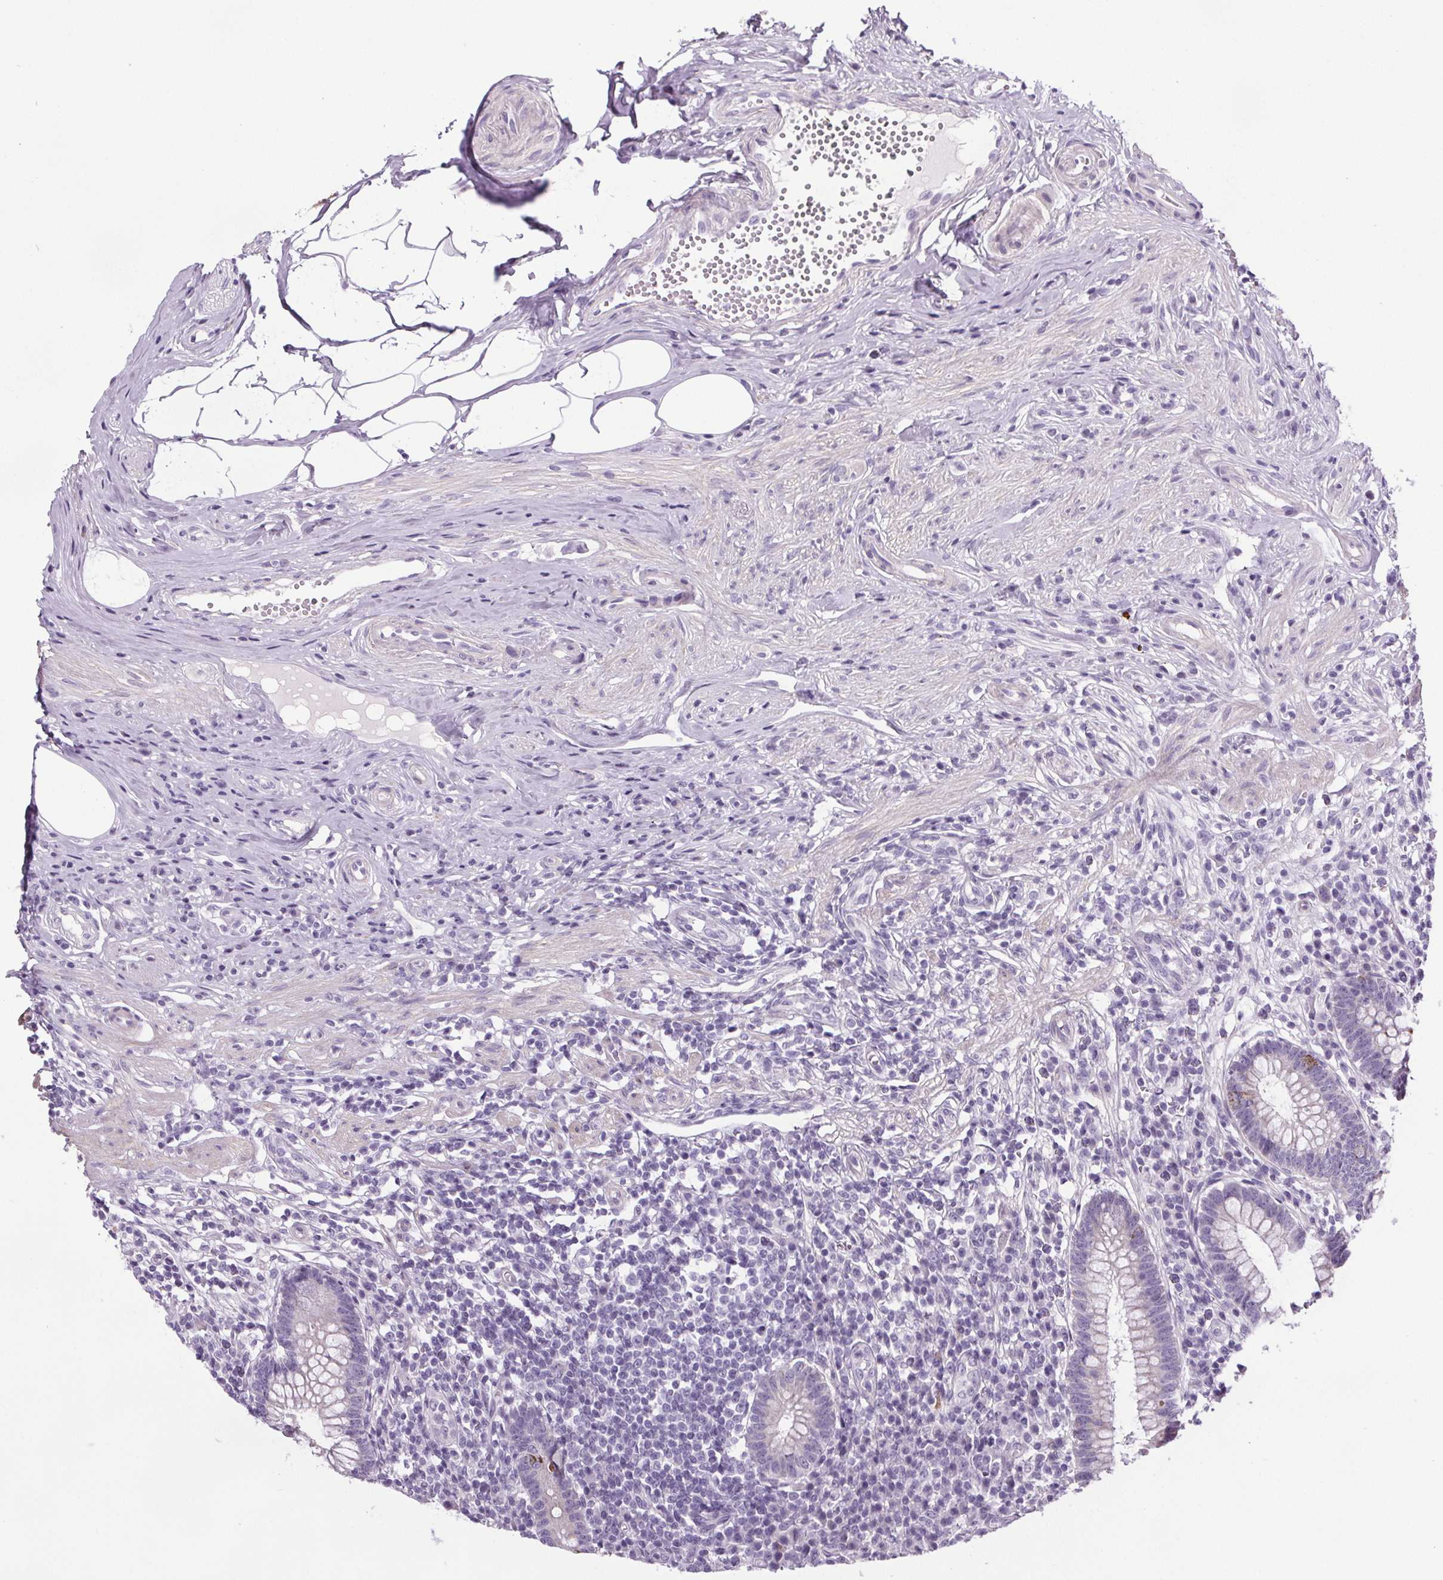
{"staining": {"intensity": "weak", "quantity": "<25%", "location": "cytoplasmic/membranous"}, "tissue": "appendix", "cell_type": "Glandular cells", "image_type": "normal", "snomed": [{"axis": "morphology", "description": "Normal tissue, NOS"}, {"axis": "topography", "description": "Appendix"}], "caption": "The IHC image has no significant staining in glandular cells of appendix. (DAB (3,3'-diaminobenzidine) immunohistochemistry (IHC), high magnification).", "gene": "ELAVL2", "patient": {"sex": "female", "age": 56}}